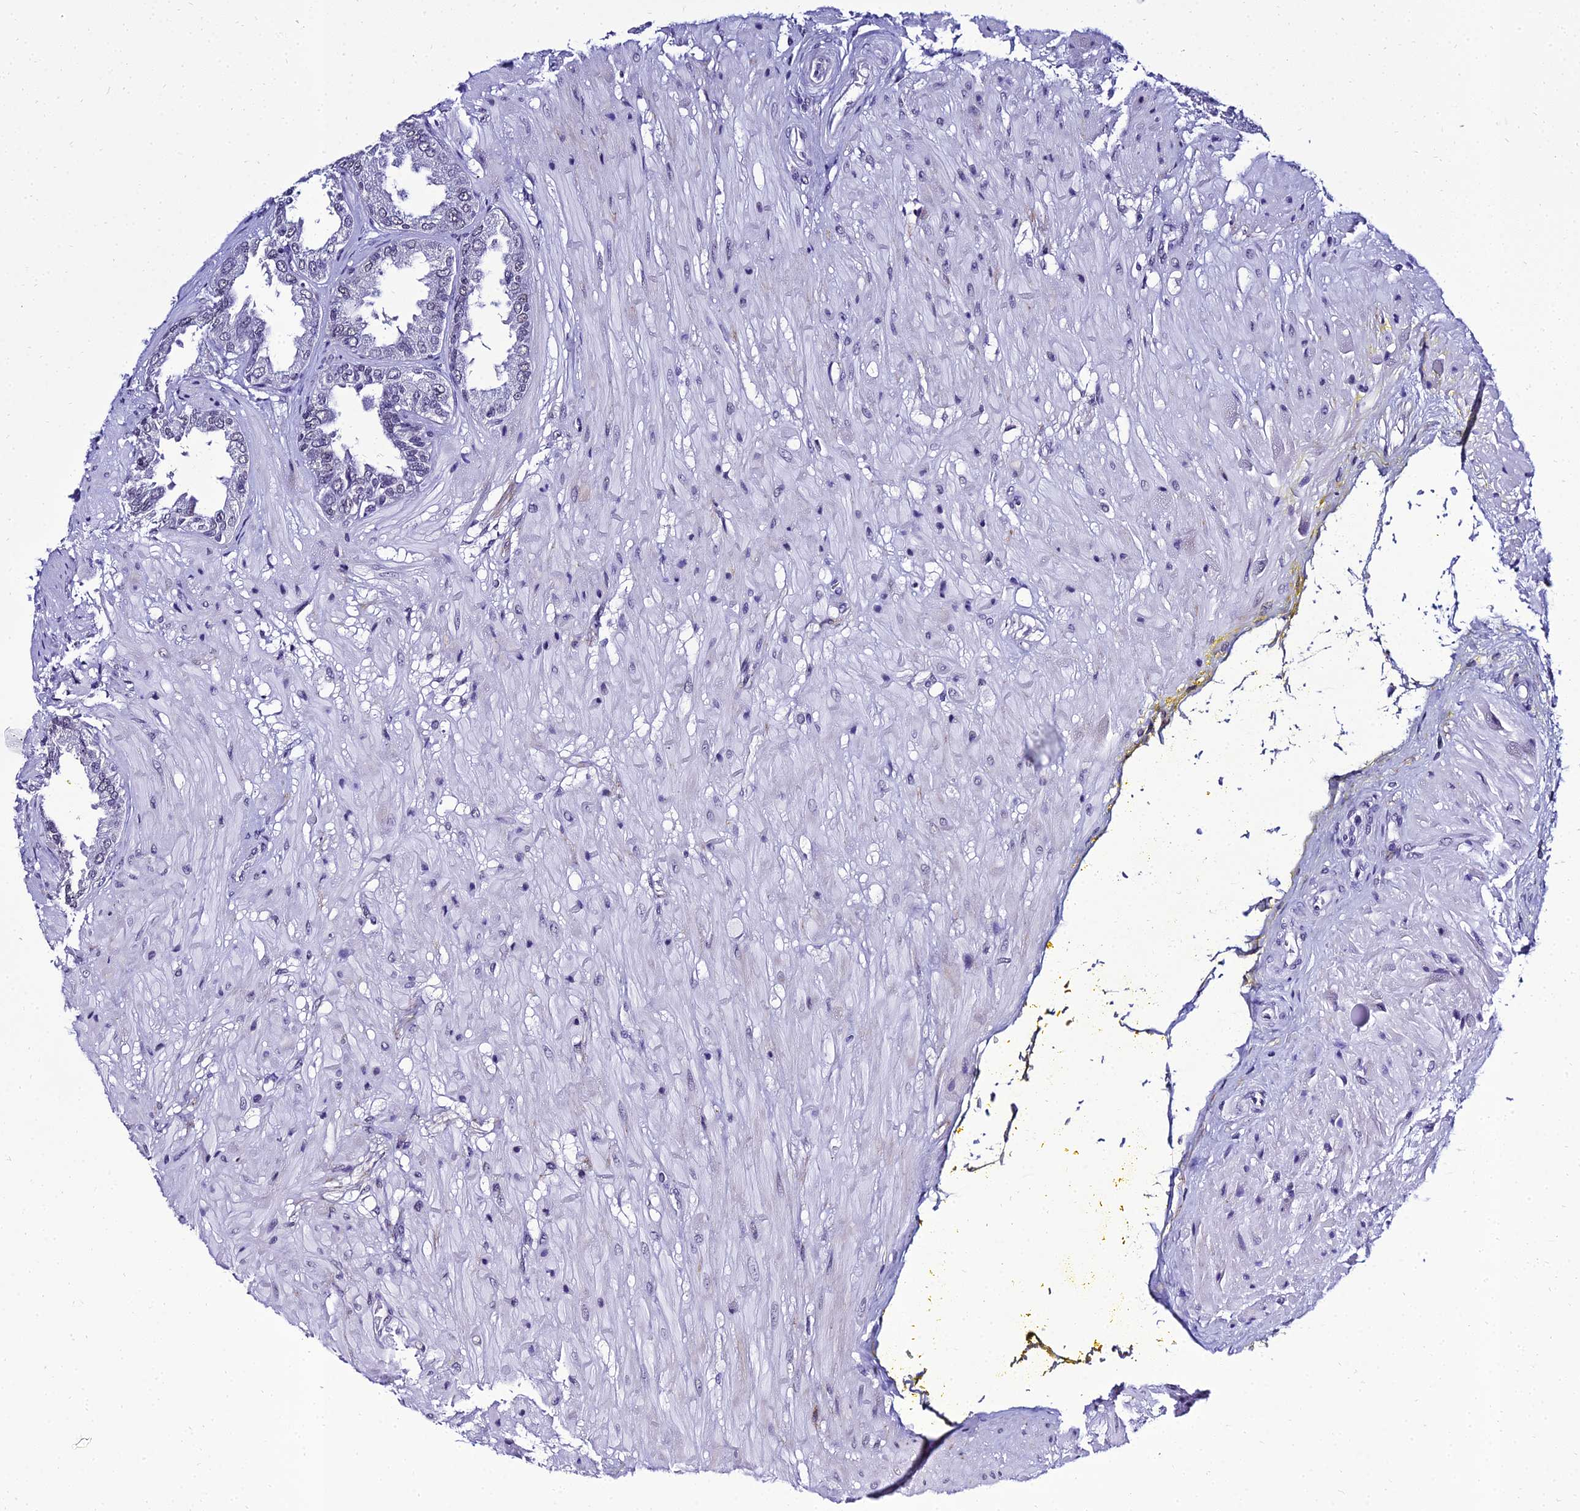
{"staining": {"intensity": "weak", "quantity": "25%-75%", "location": "nuclear"}, "tissue": "seminal vesicle", "cell_type": "Glandular cells", "image_type": "normal", "snomed": [{"axis": "morphology", "description": "Normal tissue, NOS"}, {"axis": "topography", "description": "Seminal veicle"}], "caption": "Glandular cells reveal weak nuclear expression in about 25%-75% of cells in unremarkable seminal vesicle.", "gene": "PPP4R2", "patient": {"sex": "male", "age": 63}}